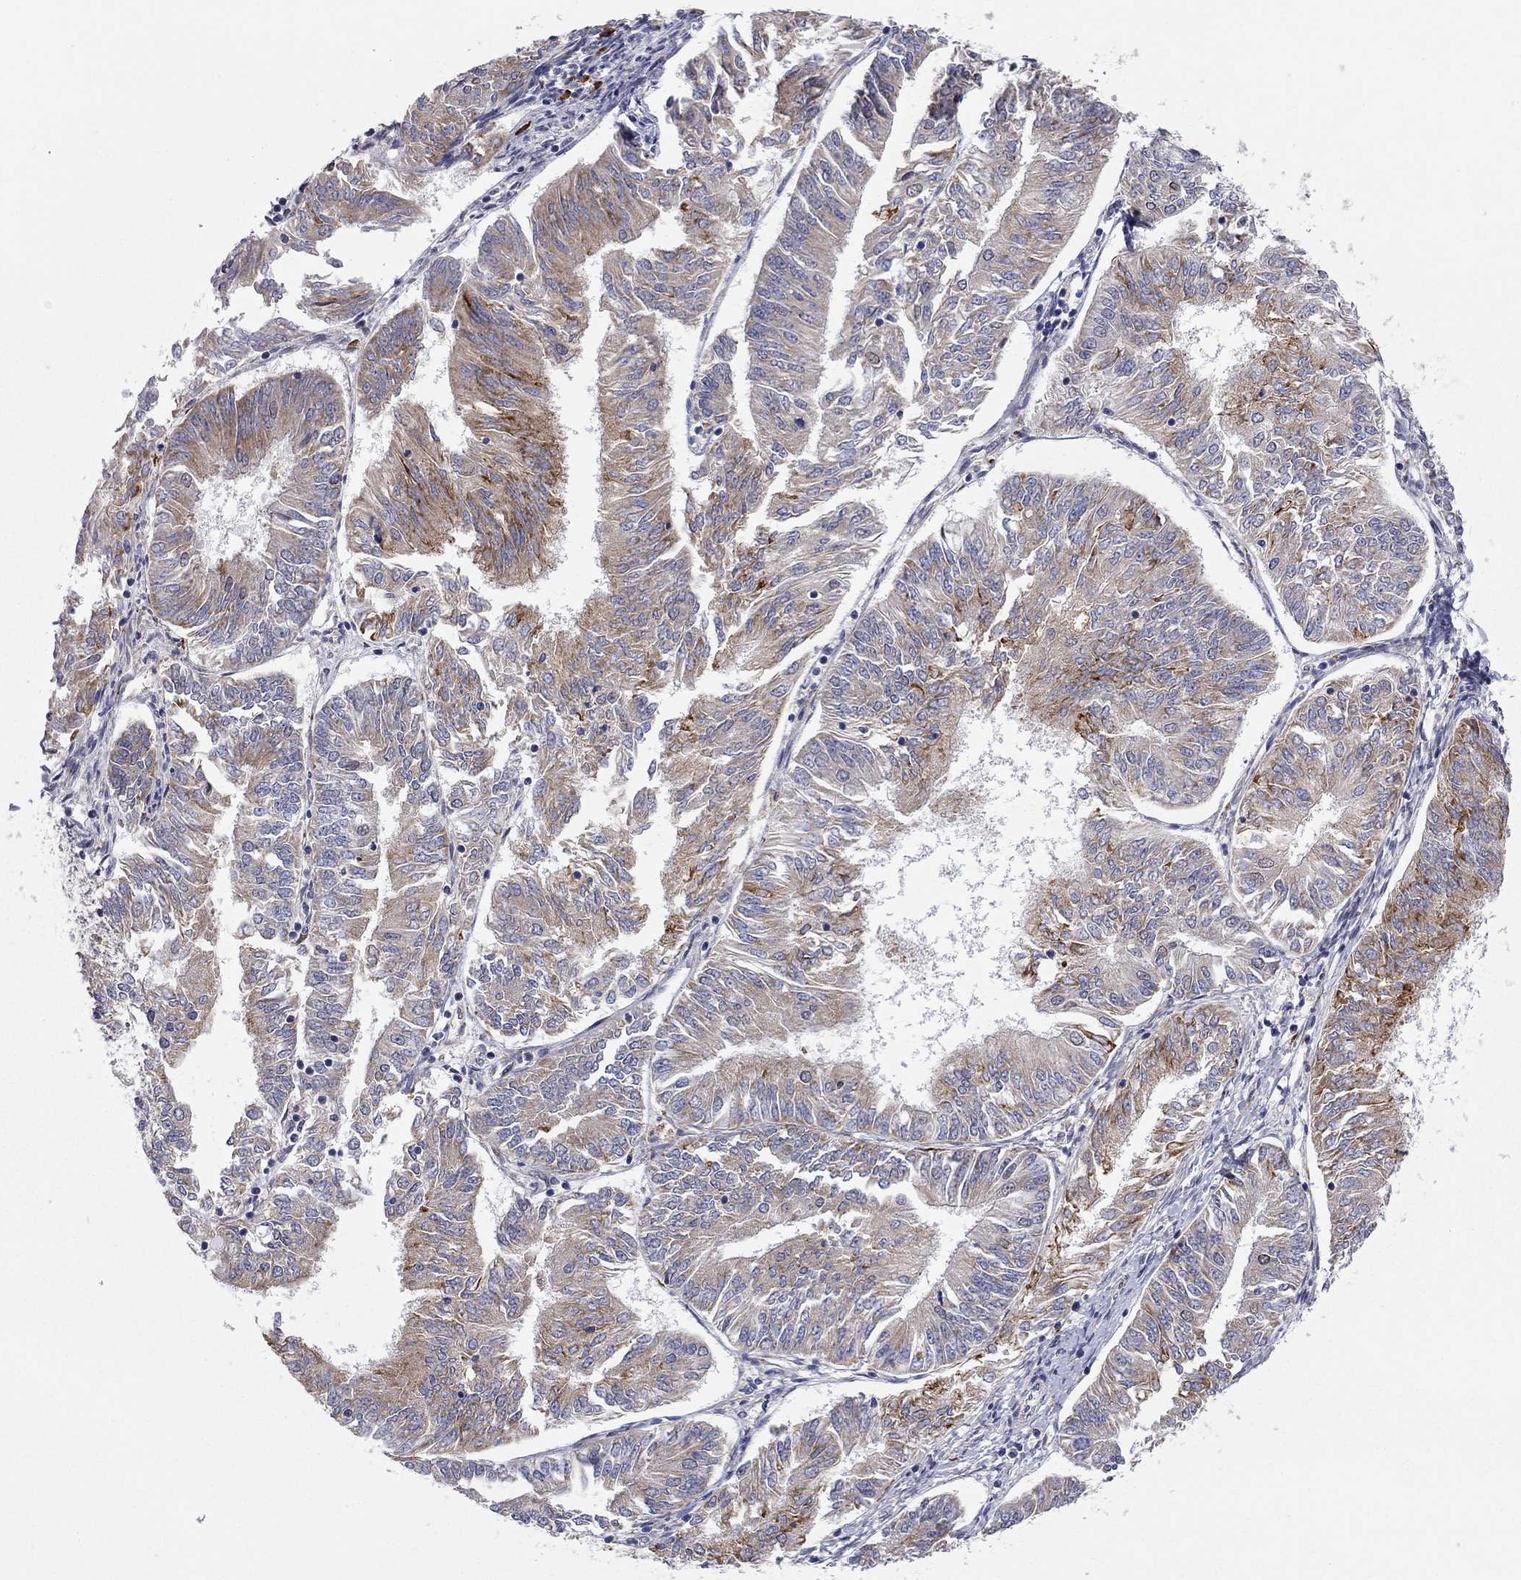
{"staining": {"intensity": "moderate", "quantity": "25%-75%", "location": "cytoplasmic/membranous"}, "tissue": "endometrial cancer", "cell_type": "Tumor cells", "image_type": "cancer", "snomed": [{"axis": "morphology", "description": "Adenocarcinoma, NOS"}, {"axis": "topography", "description": "Endometrium"}], "caption": "A high-resolution histopathology image shows immunohistochemistry (IHC) staining of adenocarcinoma (endometrial), which displays moderate cytoplasmic/membranous expression in about 25%-75% of tumor cells. (Brightfield microscopy of DAB IHC at high magnification).", "gene": "CASTOR1", "patient": {"sex": "female", "age": 58}}